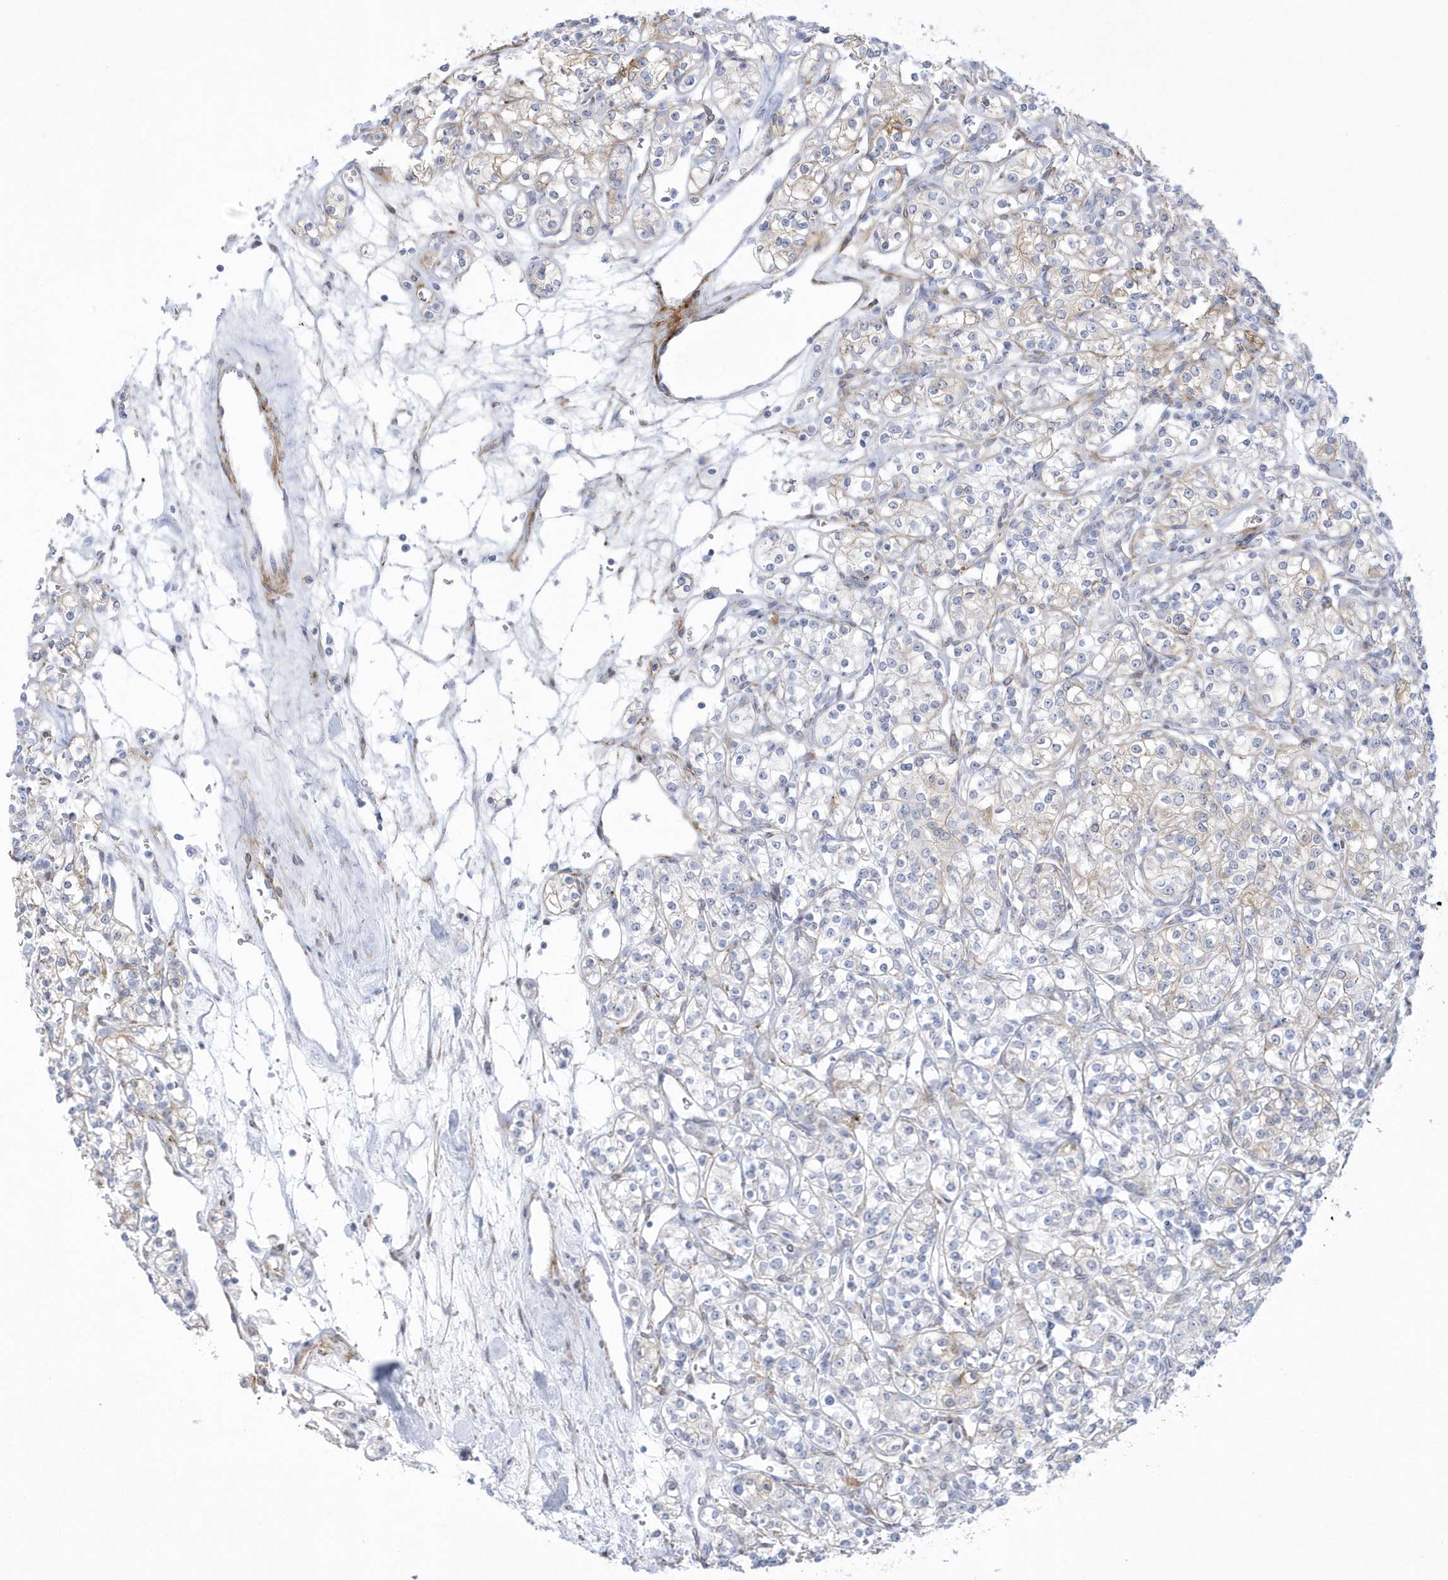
{"staining": {"intensity": "moderate", "quantity": "<25%", "location": "cytoplasmic/membranous"}, "tissue": "renal cancer", "cell_type": "Tumor cells", "image_type": "cancer", "snomed": [{"axis": "morphology", "description": "Adenocarcinoma, NOS"}, {"axis": "topography", "description": "Kidney"}], "caption": "Moderate cytoplasmic/membranous staining is present in approximately <25% of tumor cells in renal cancer (adenocarcinoma).", "gene": "WDR27", "patient": {"sex": "male", "age": 77}}